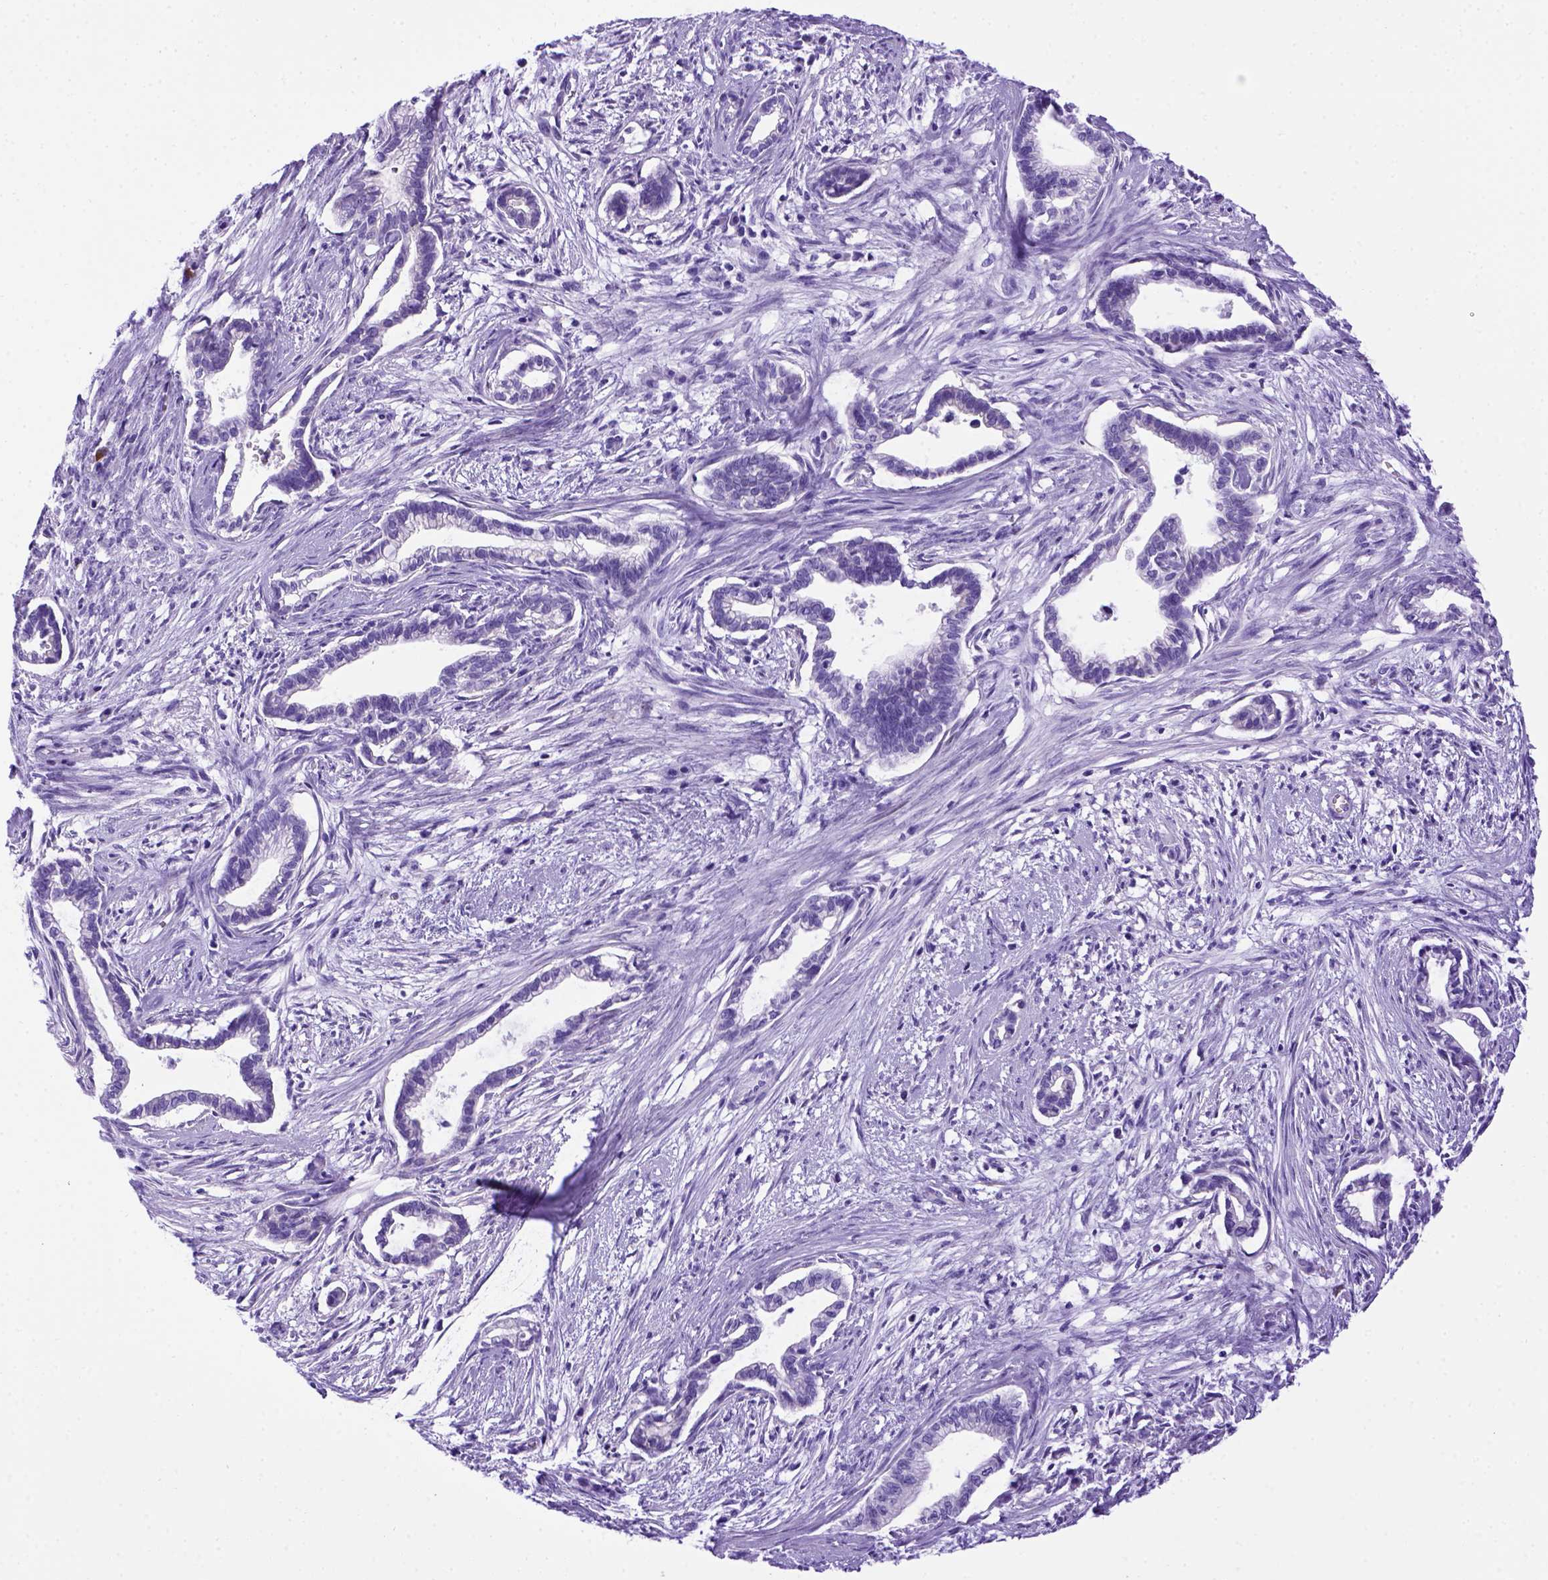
{"staining": {"intensity": "negative", "quantity": "none", "location": "none"}, "tissue": "cervical cancer", "cell_type": "Tumor cells", "image_type": "cancer", "snomed": [{"axis": "morphology", "description": "Adenocarcinoma, NOS"}, {"axis": "topography", "description": "Cervix"}], "caption": "IHC micrograph of neoplastic tissue: cervical adenocarcinoma stained with DAB (3,3'-diaminobenzidine) shows no significant protein positivity in tumor cells.", "gene": "MEOX2", "patient": {"sex": "female", "age": 62}}